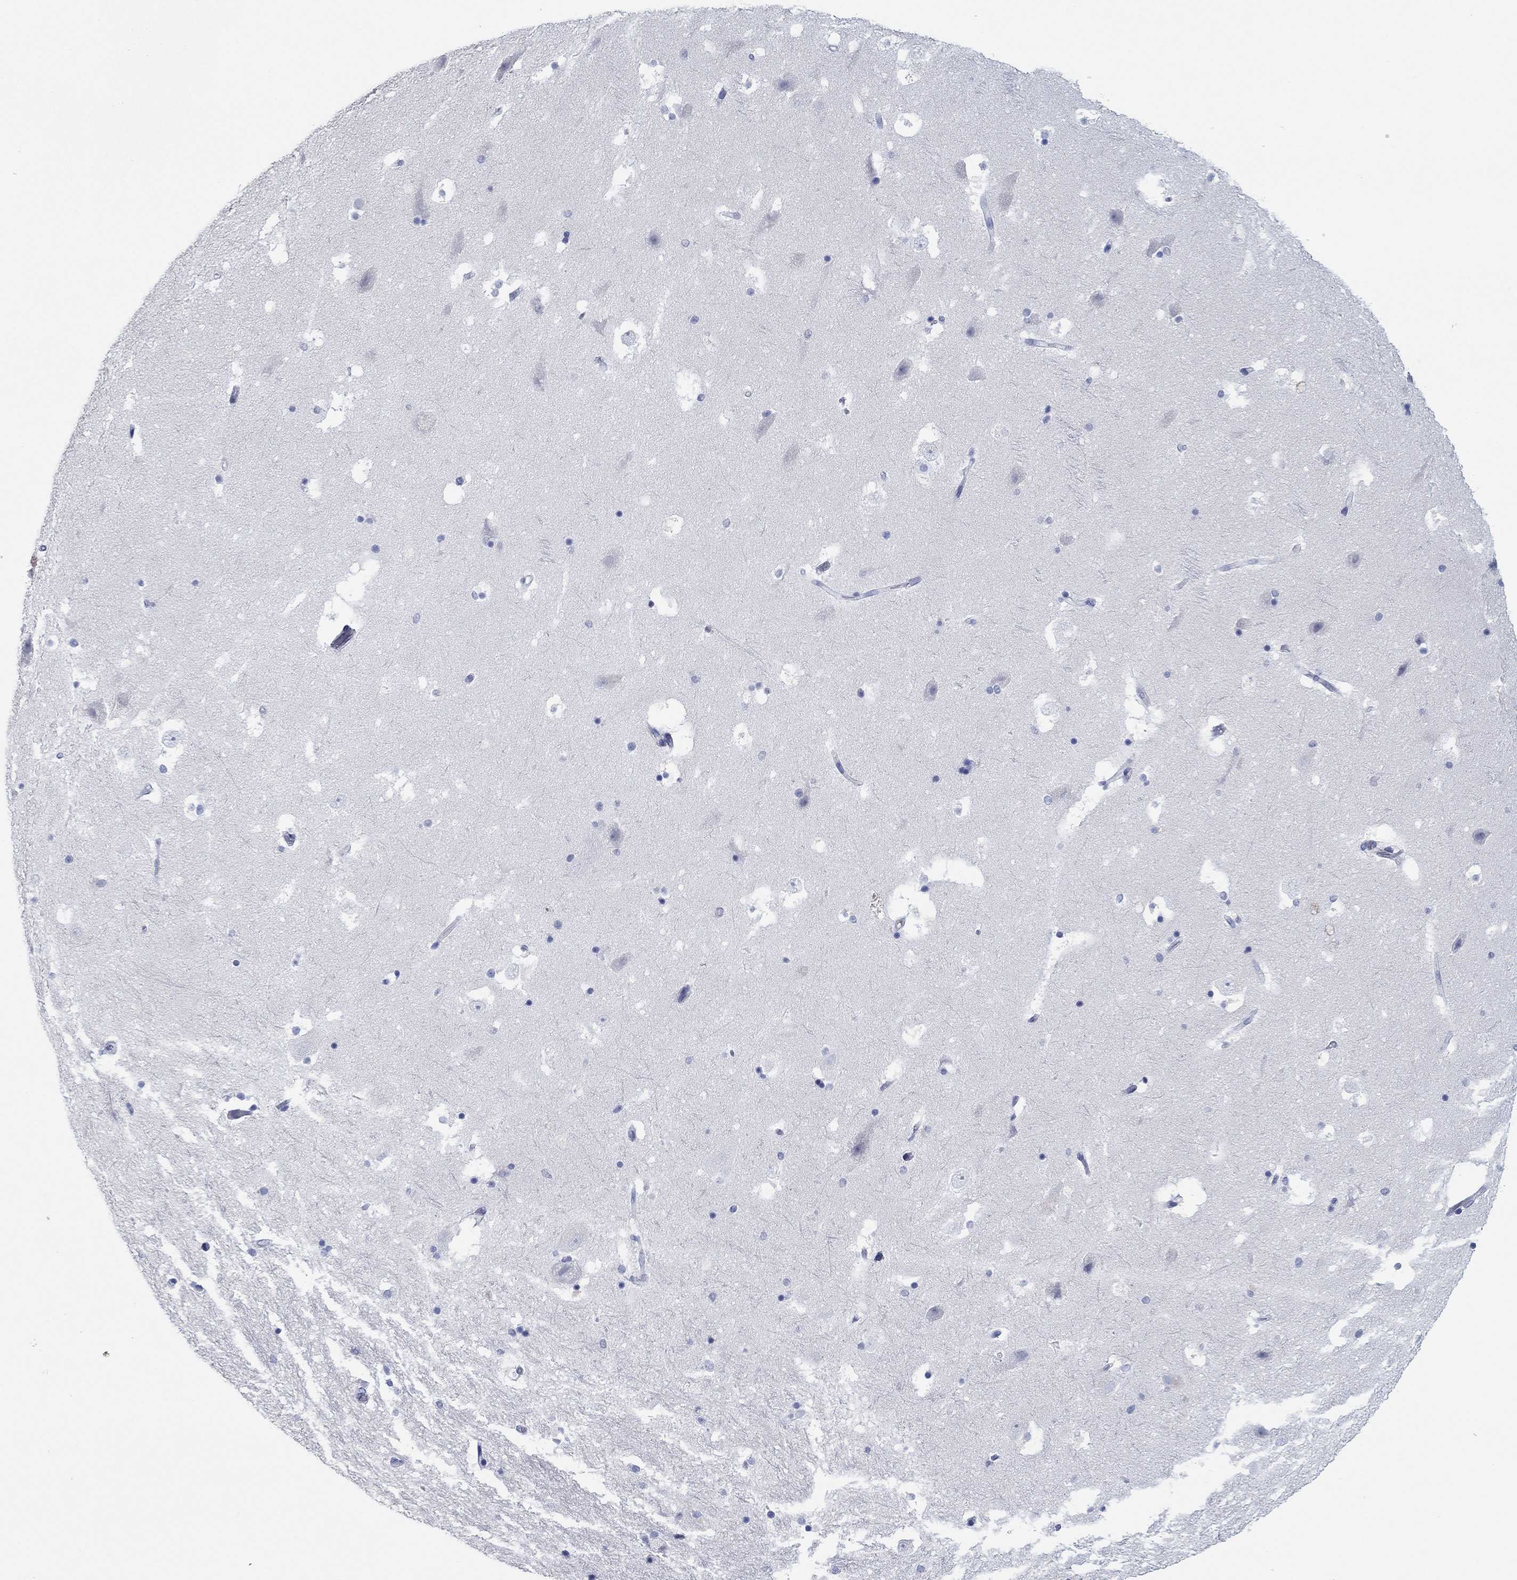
{"staining": {"intensity": "negative", "quantity": "none", "location": "none"}, "tissue": "hippocampus", "cell_type": "Glial cells", "image_type": "normal", "snomed": [{"axis": "morphology", "description": "Normal tissue, NOS"}, {"axis": "topography", "description": "Hippocampus"}], "caption": "The immunohistochemistry micrograph has no significant expression in glial cells of hippocampus.", "gene": "POU5F1", "patient": {"sex": "male", "age": 51}}